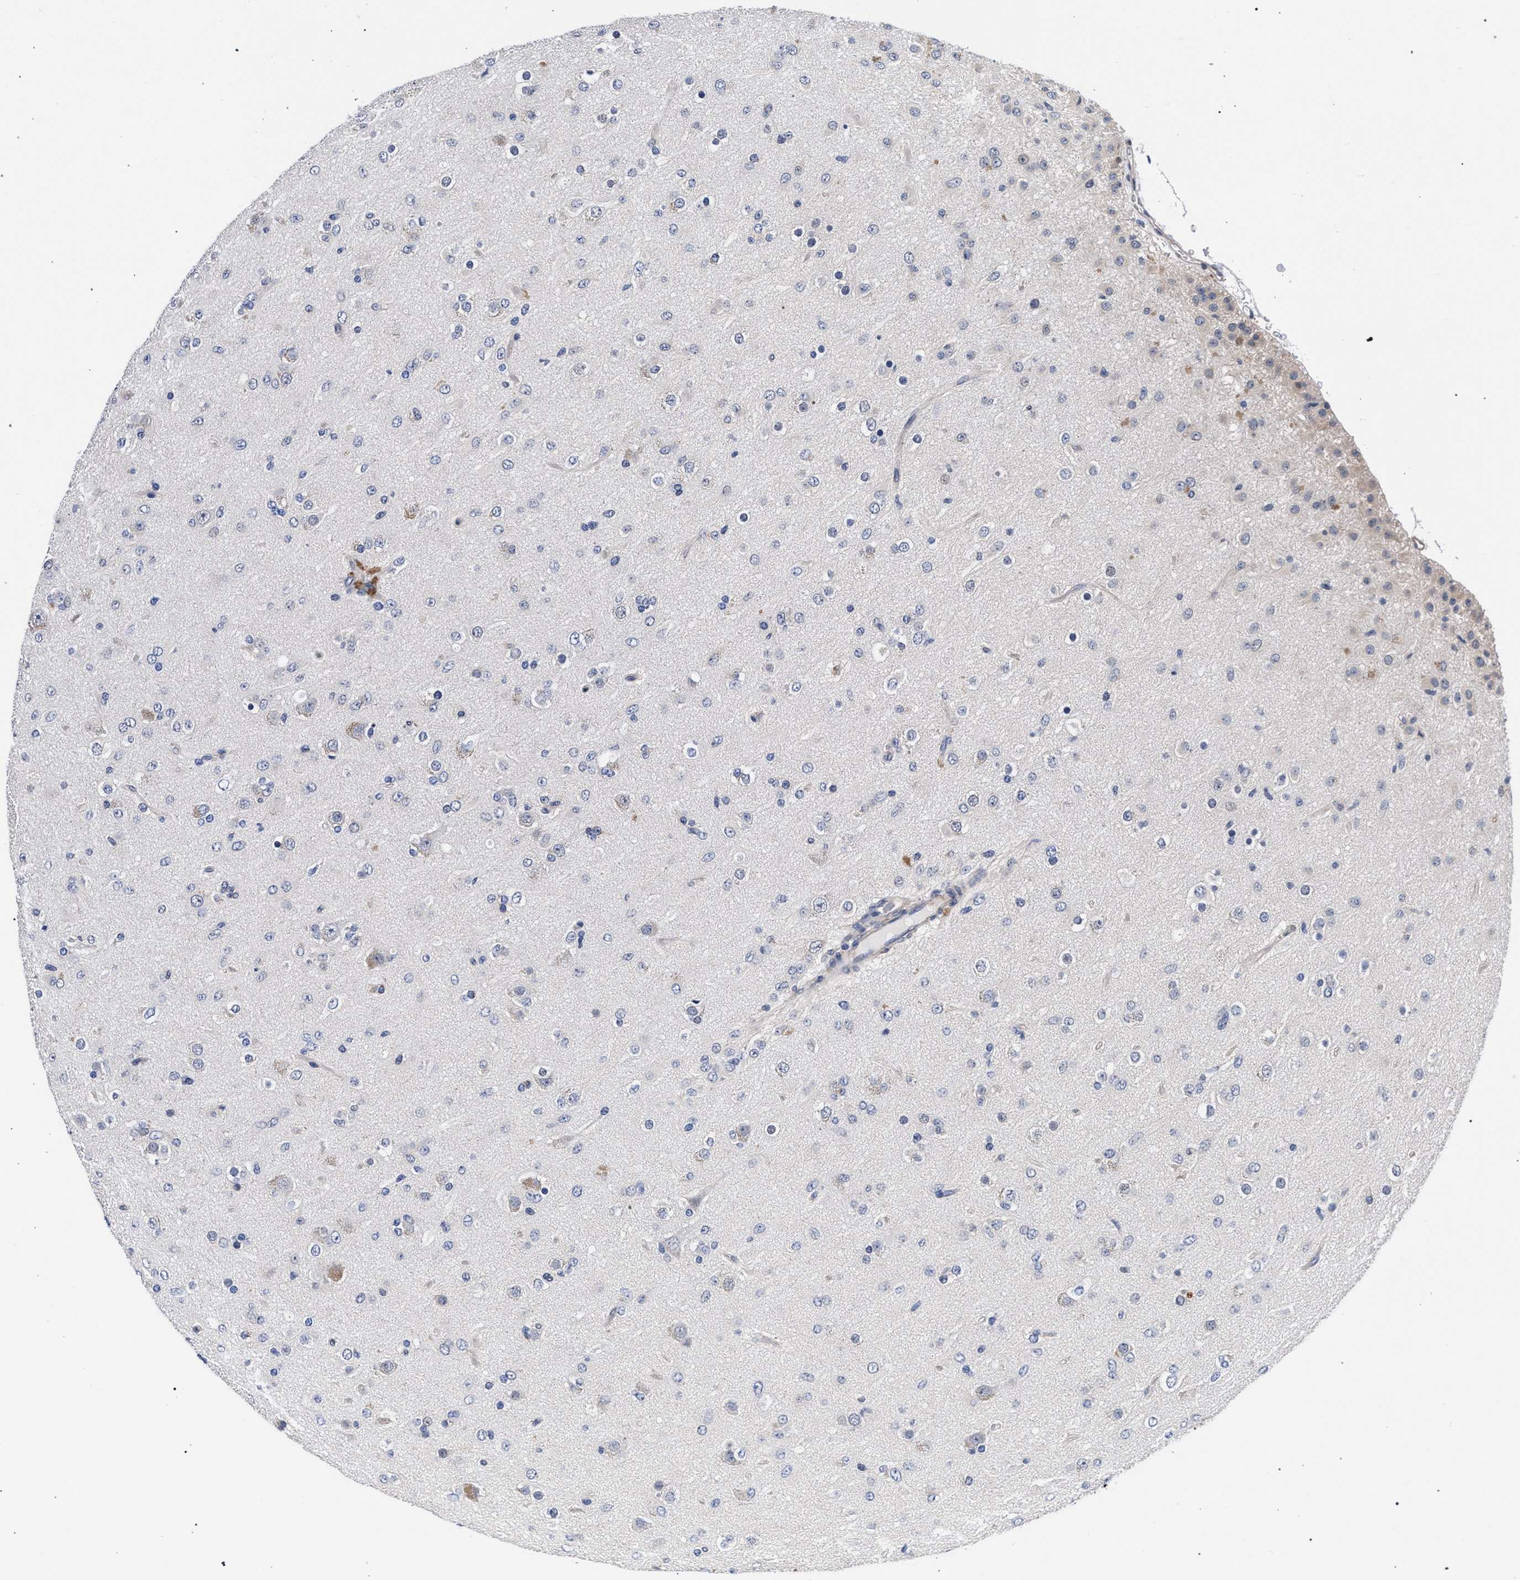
{"staining": {"intensity": "negative", "quantity": "none", "location": "none"}, "tissue": "glioma", "cell_type": "Tumor cells", "image_type": "cancer", "snomed": [{"axis": "morphology", "description": "Glioma, malignant, Low grade"}, {"axis": "topography", "description": "Brain"}], "caption": "Immunohistochemistry image of neoplastic tissue: human malignant low-grade glioma stained with DAB (3,3'-diaminobenzidine) displays no significant protein positivity in tumor cells.", "gene": "RBM33", "patient": {"sex": "male", "age": 65}}